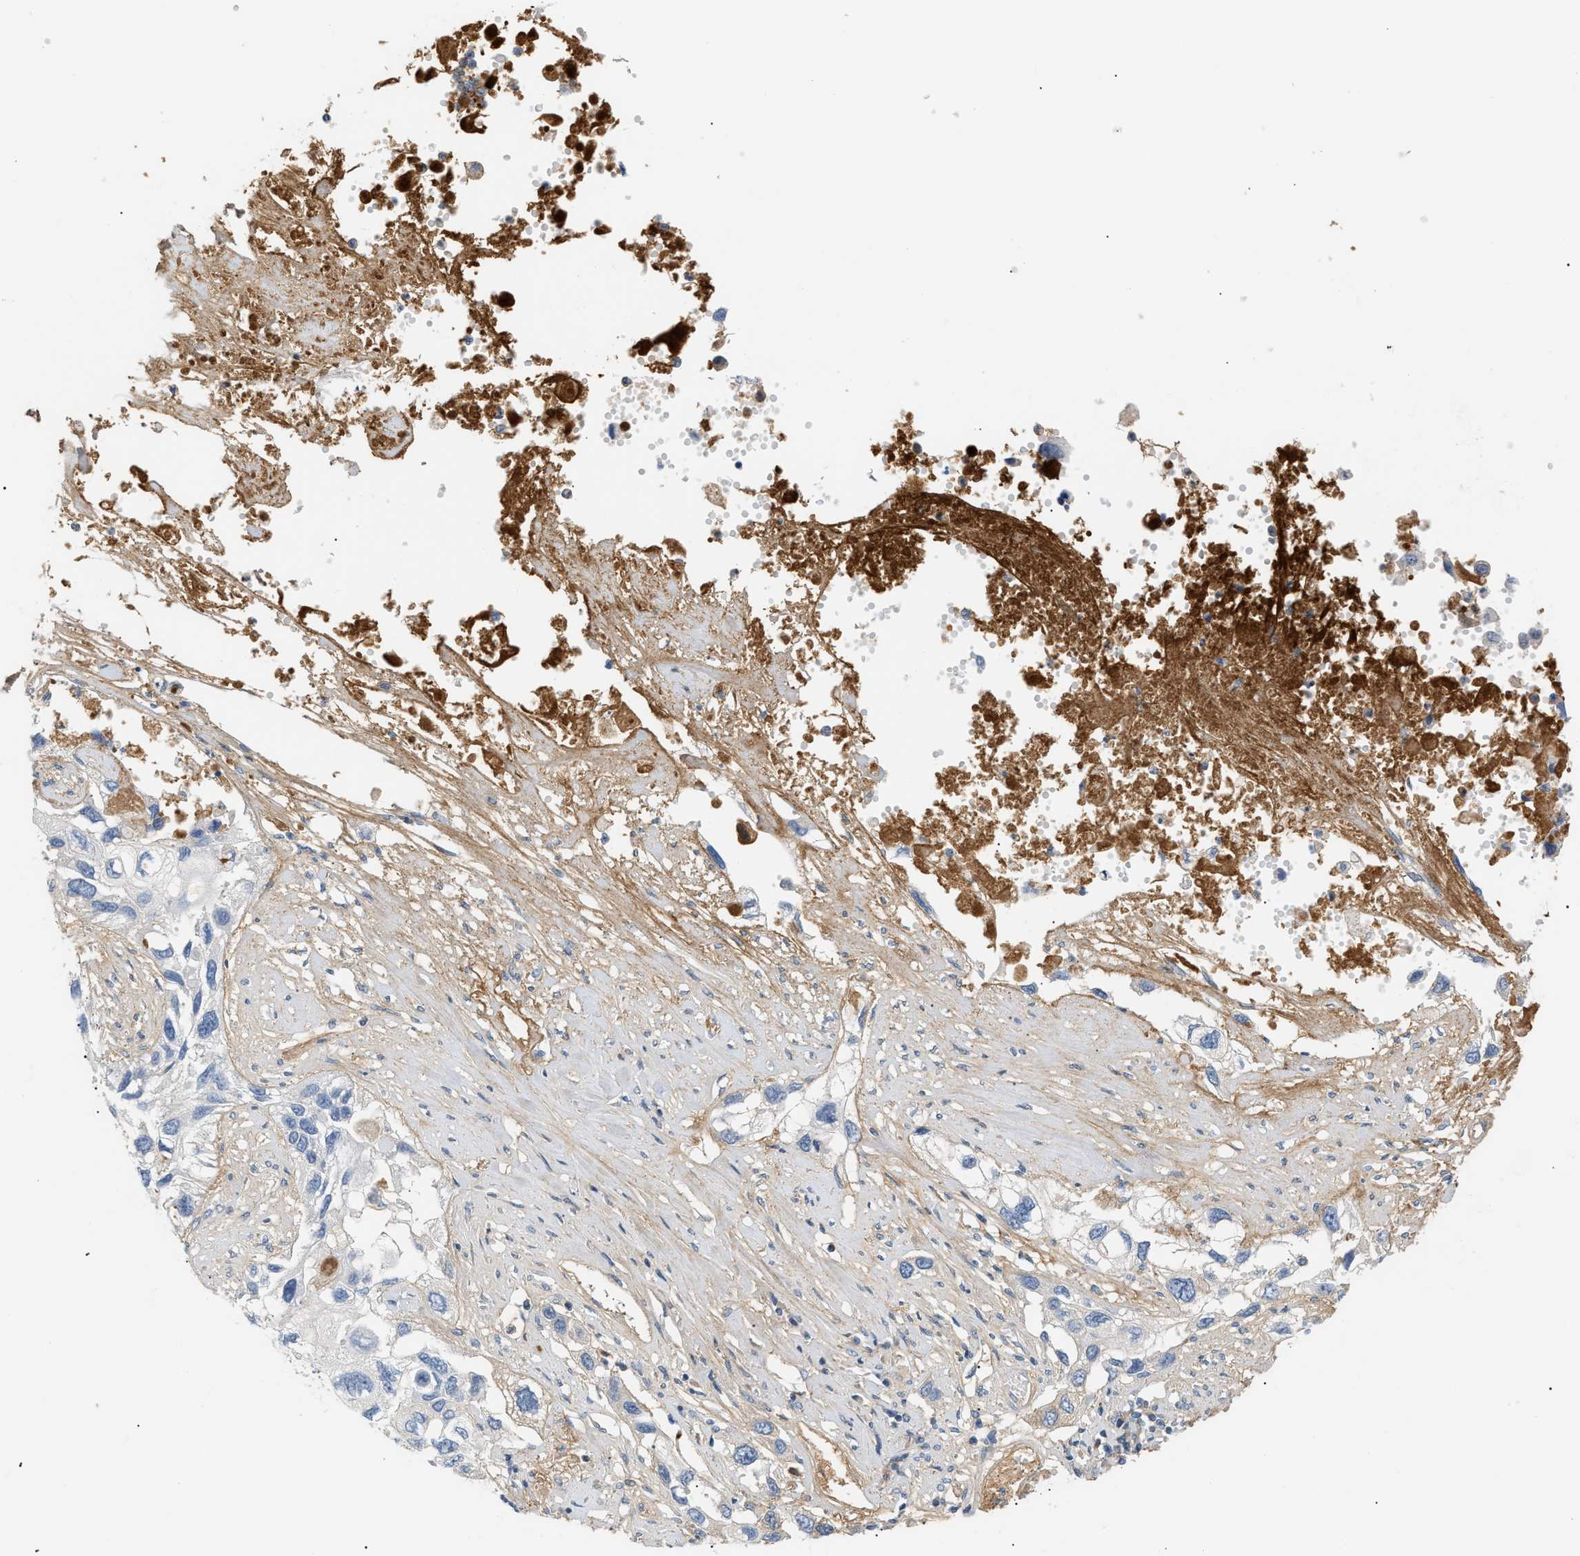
{"staining": {"intensity": "negative", "quantity": "none", "location": "none"}, "tissue": "lung cancer", "cell_type": "Tumor cells", "image_type": "cancer", "snomed": [{"axis": "morphology", "description": "Squamous cell carcinoma, NOS"}, {"axis": "topography", "description": "Lung"}], "caption": "Immunohistochemistry (IHC) image of neoplastic tissue: lung cancer stained with DAB (3,3'-diaminobenzidine) exhibits no significant protein positivity in tumor cells.", "gene": "CFH", "patient": {"sex": "male", "age": 71}}